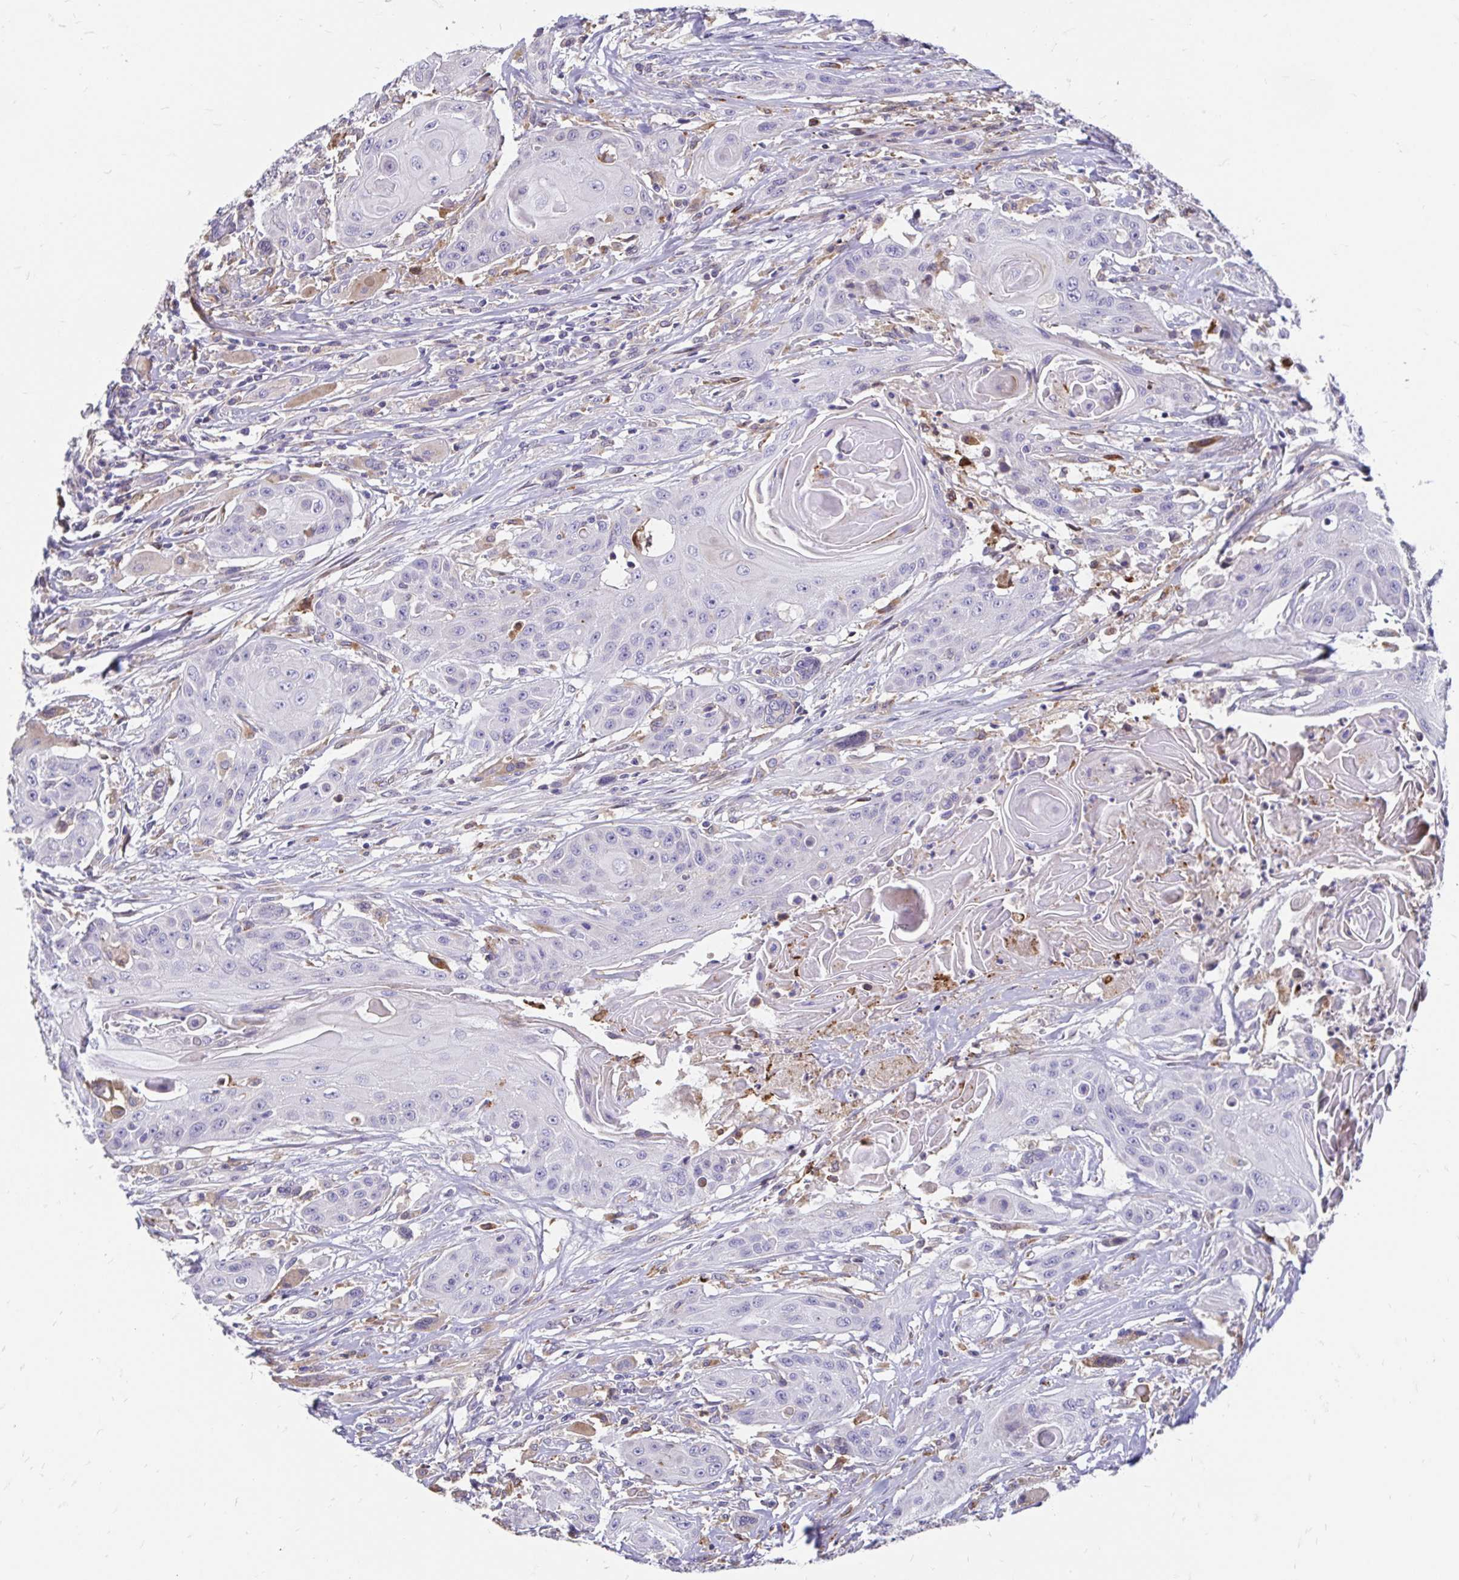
{"staining": {"intensity": "negative", "quantity": "none", "location": "none"}, "tissue": "head and neck cancer", "cell_type": "Tumor cells", "image_type": "cancer", "snomed": [{"axis": "morphology", "description": "Squamous cell carcinoma, NOS"}, {"axis": "topography", "description": "Oral tissue"}, {"axis": "topography", "description": "Head-Neck"}, {"axis": "topography", "description": "Neck, NOS"}], "caption": "A high-resolution photomicrograph shows immunohistochemistry staining of head and neck squamous cell carcinoma, which reveals no significant staining in tumor cells.", "gene": "CDKL1", "patient": {"sex": "female", "age": 55}}